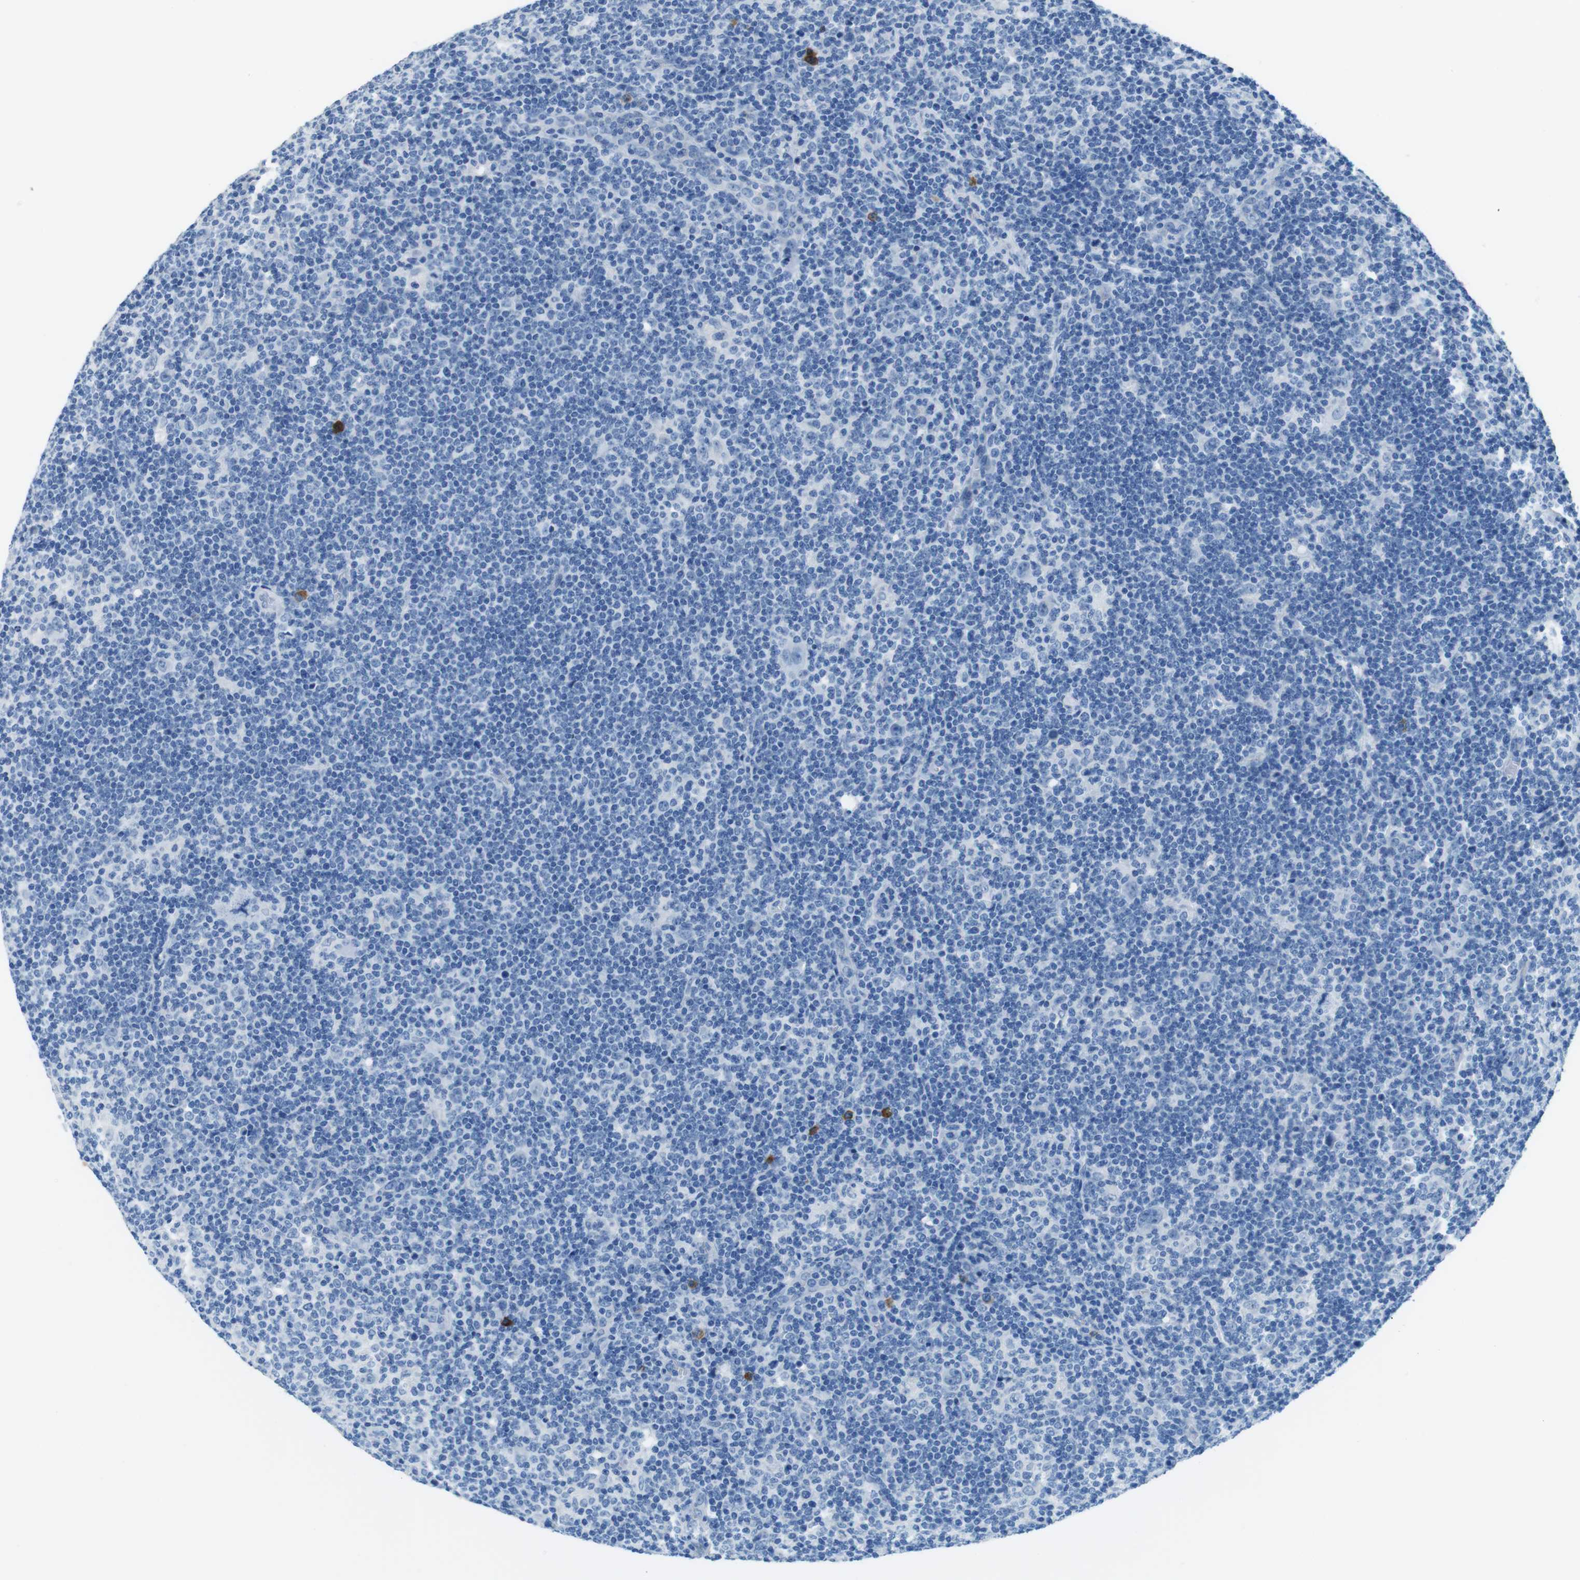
{"staining": {"intensity": "negative", "quantity": "none", "location": "none"}, "tissue": "lymphoma", "cell_type": "Tumor cells", "image_type": "cancer", "snomed": [{"axis": "morphology", "description": "Hodgkin's disease, NOS"}, {"axis": "topography", "description": "Lymph node"}], "caption": "Tumor cells show no significant protein positivity in Hodgkin's disease.", "gene": "SLC35A3", "patient": {"sex": "female", "age": 57}}